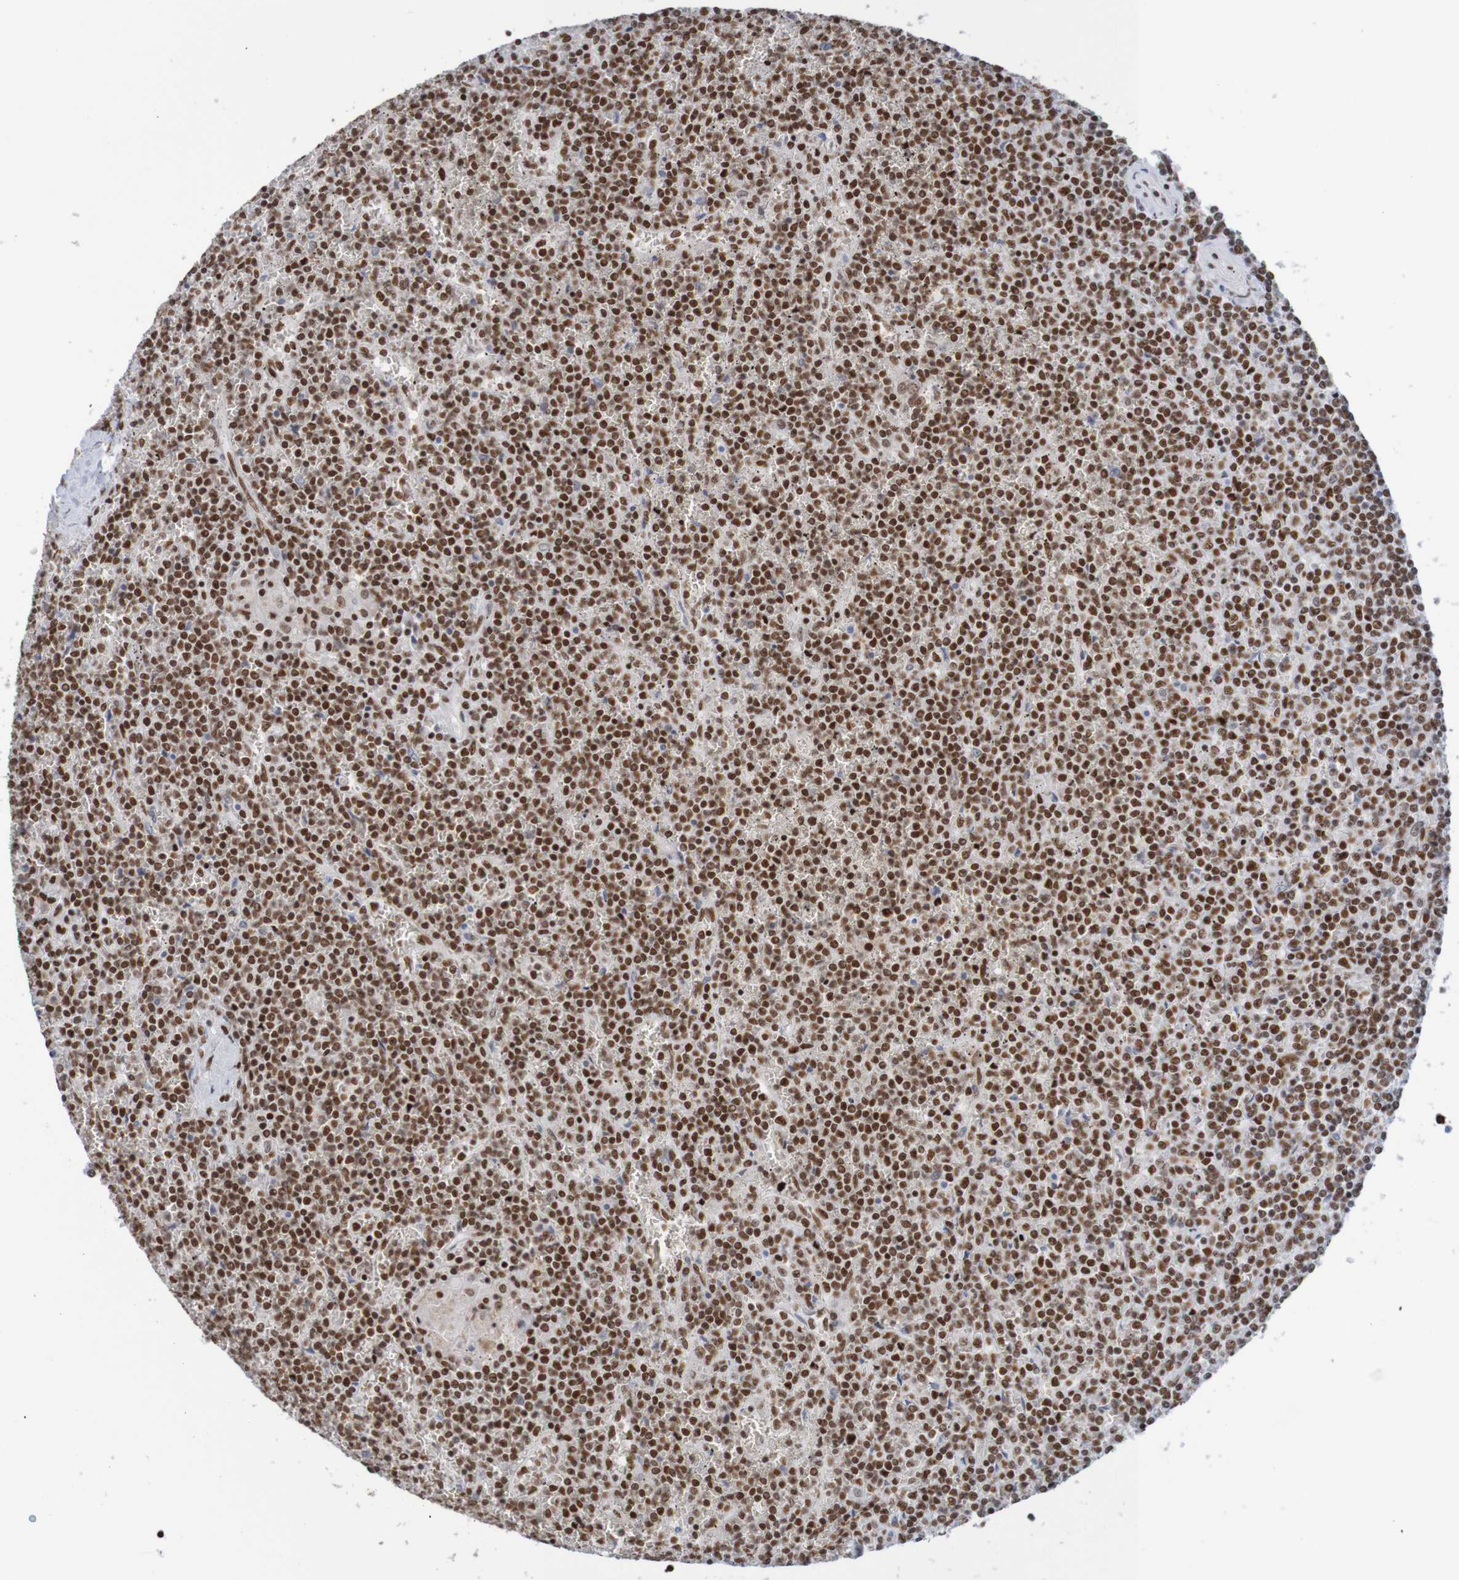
{"staining": {"intensity": "strong", "quantity": ">75%", "location": "nuclear"}, "tissue": "lymphoma", "cell_type": "Tumor cells", "image_type": "cancer", "snomed": [{"axis": "morphology", "description": "Malignant lymphoma, non-Hodgkin's type, Low grade"}, {"axis": "topography", "description": "Spleen"}], "caption": "Immunohistochemistry (IHC) image of neoplastic tissue: human low-grade malignant lymphoma, non-Hodgkin's type stained using immunohistochemistry reveals high levels of strong protein expression localized specifically in the nuclear of tumor cells, appearing as a nuclear brown color.", "gene": "THRAP3", "patient": {"sex": "female", "age": 19}}